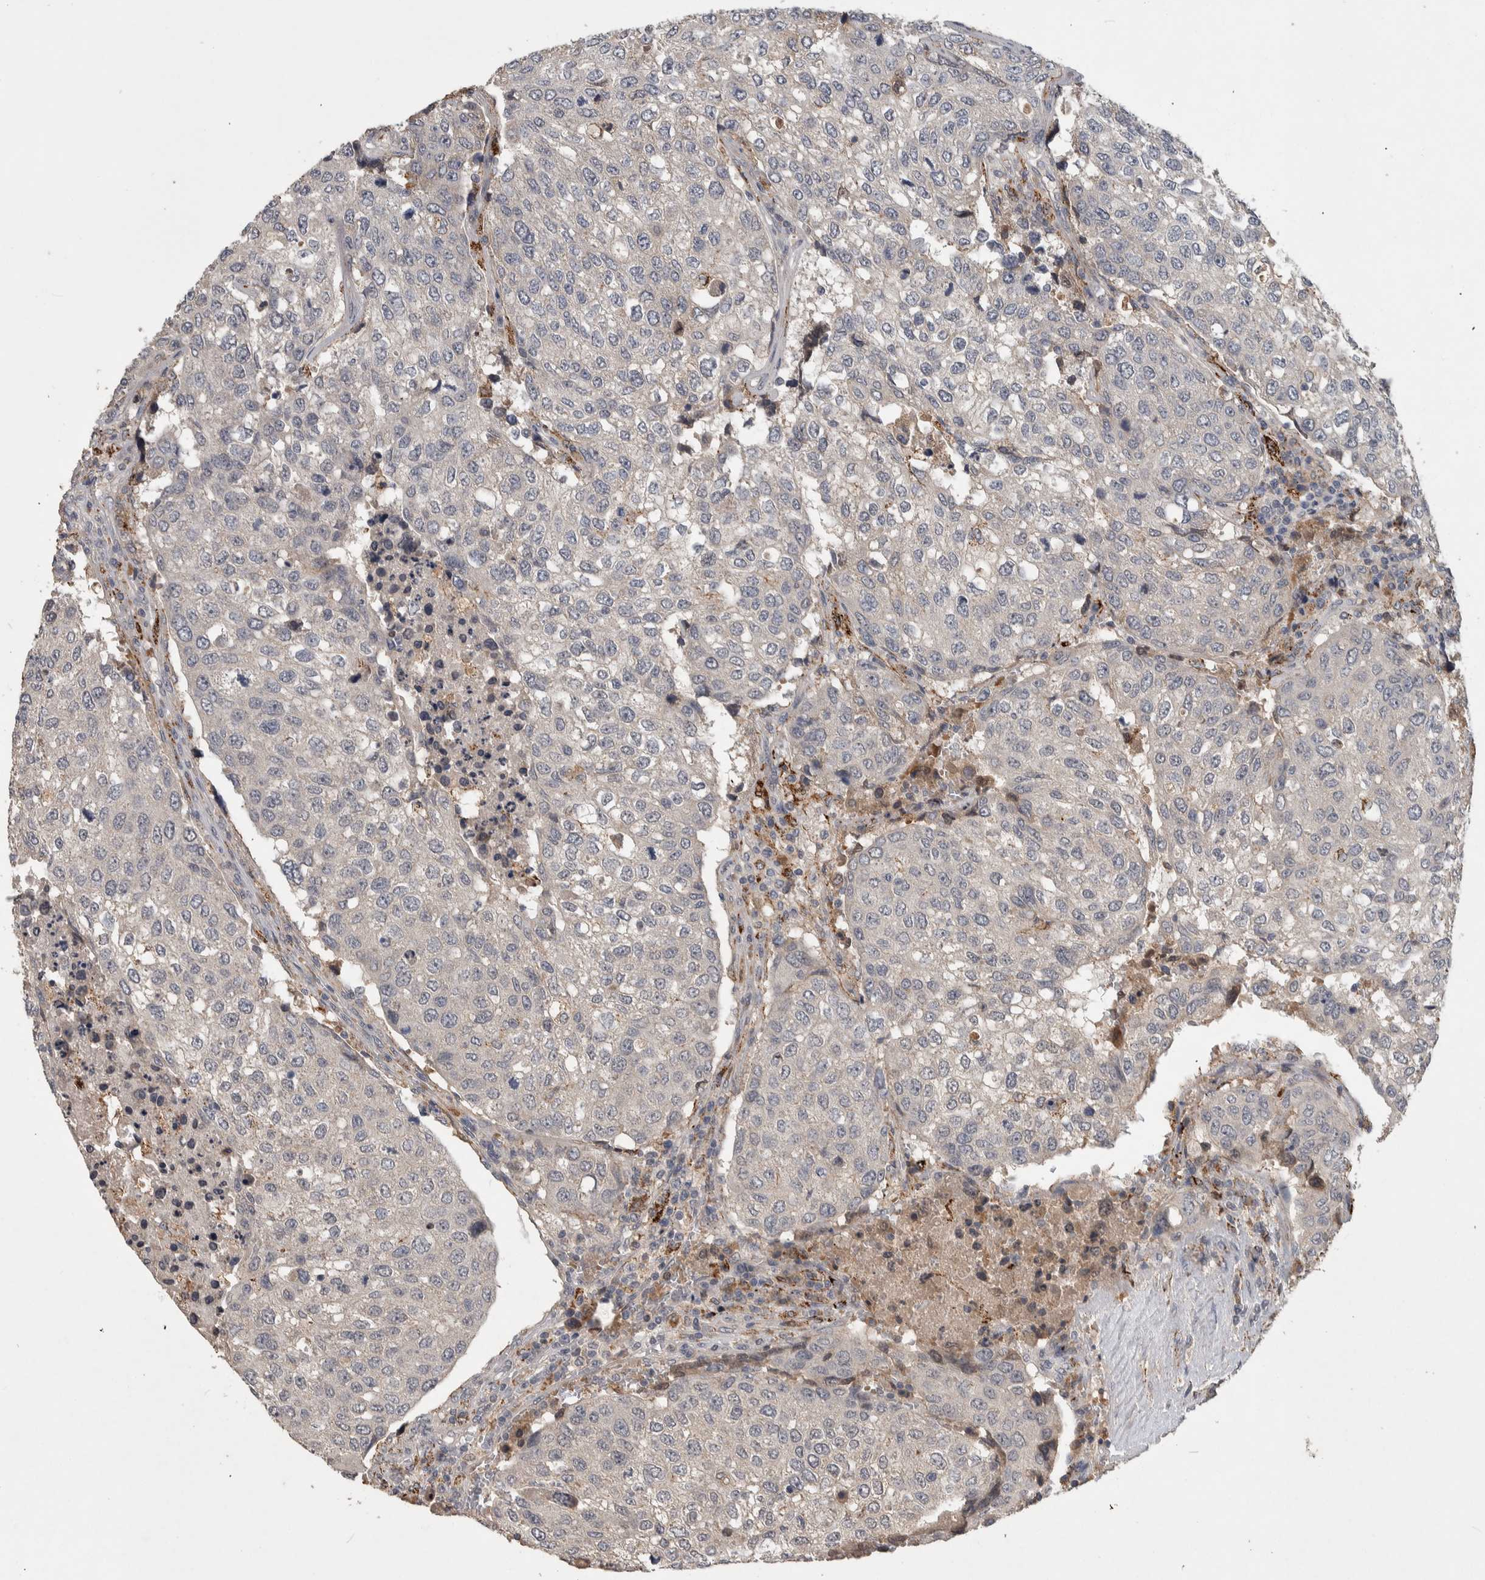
{"staining": {"intensity": "negative", "quantity": "none", "location": "none"}, "tissue": "urothelial cancer", "cell_type": "Tumor cells", "image_type": "cancer", "snomed": [{"axis": "morphology", "description": "Urothelial carcinoma, High grade"}, {"axis": "topography", "description": "Lymph node"}, {"axis": "topography", "description": "Urinary bladder"}], "caption": "There is no significant expression in tumor cells of urothelial carcinoma (high-grade). (DAB IHC visualized using brightfield microscopy, high magnification).", "gene": "CHRM3", "patient": {"sex": "male", "age": 51}}